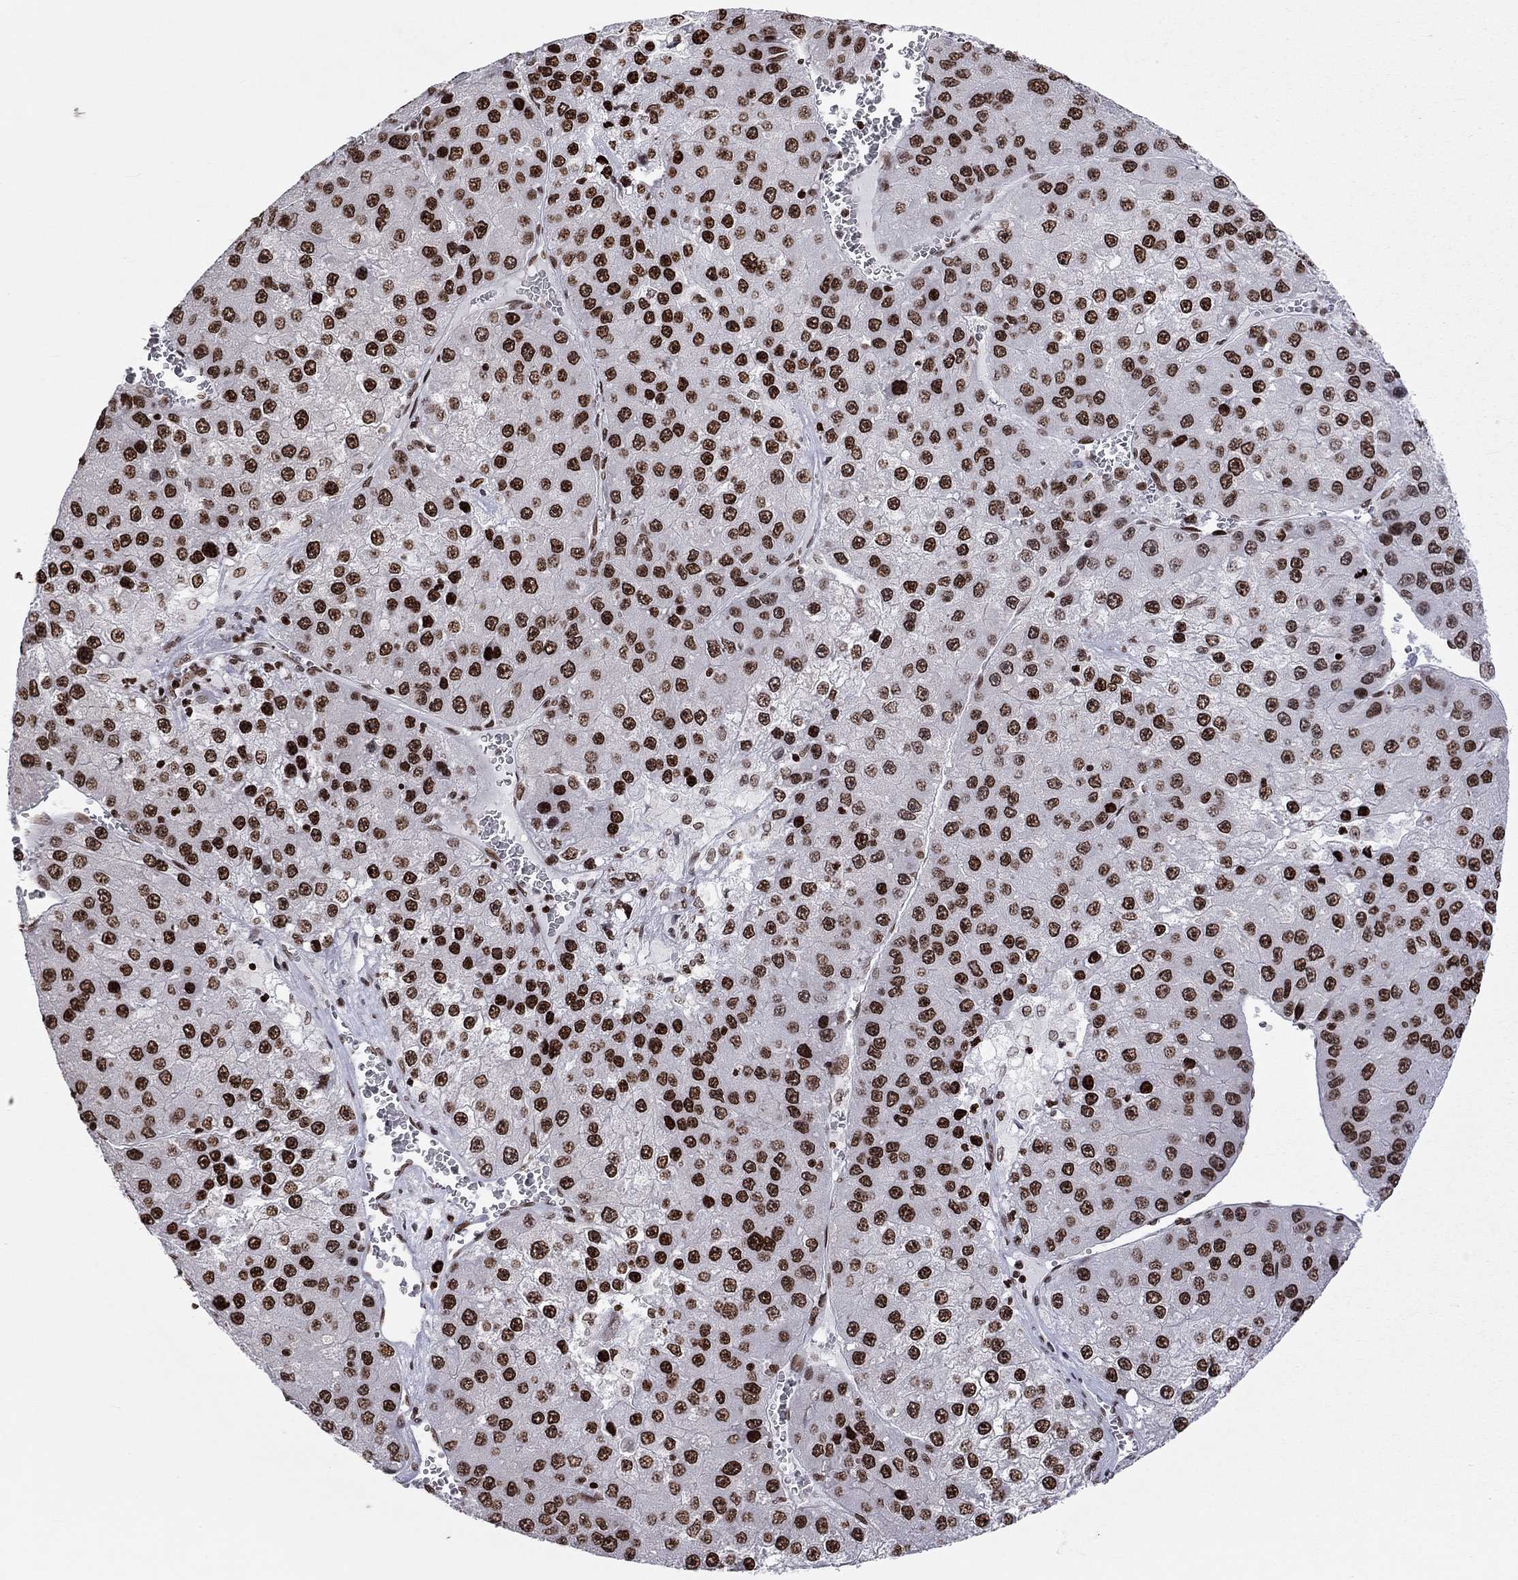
{"staining": {"intensity": "moderate", "quantity": "25%-75%", "location": "nuclear"}, "tissue": "liver cancer", "cell_type": "Tumor cells", "image_type": "cancer", "snomed": [{"axis": "morphology", "description": "Carcinoma, Hepatocellular, NOS"}, {"axis": "topography", "description": "Liver"}], "caption": "The immunohistochemical stain highlights moderate nuclear expression in tumor cells of liver cancer tissue. The protein of interest is stained brown, and the nuclei are stained in blue (DAB IHC with brightfield microscopy, high magnification).", "gene": "H2AX", "patient": {"sex": "female", "age": 73}}